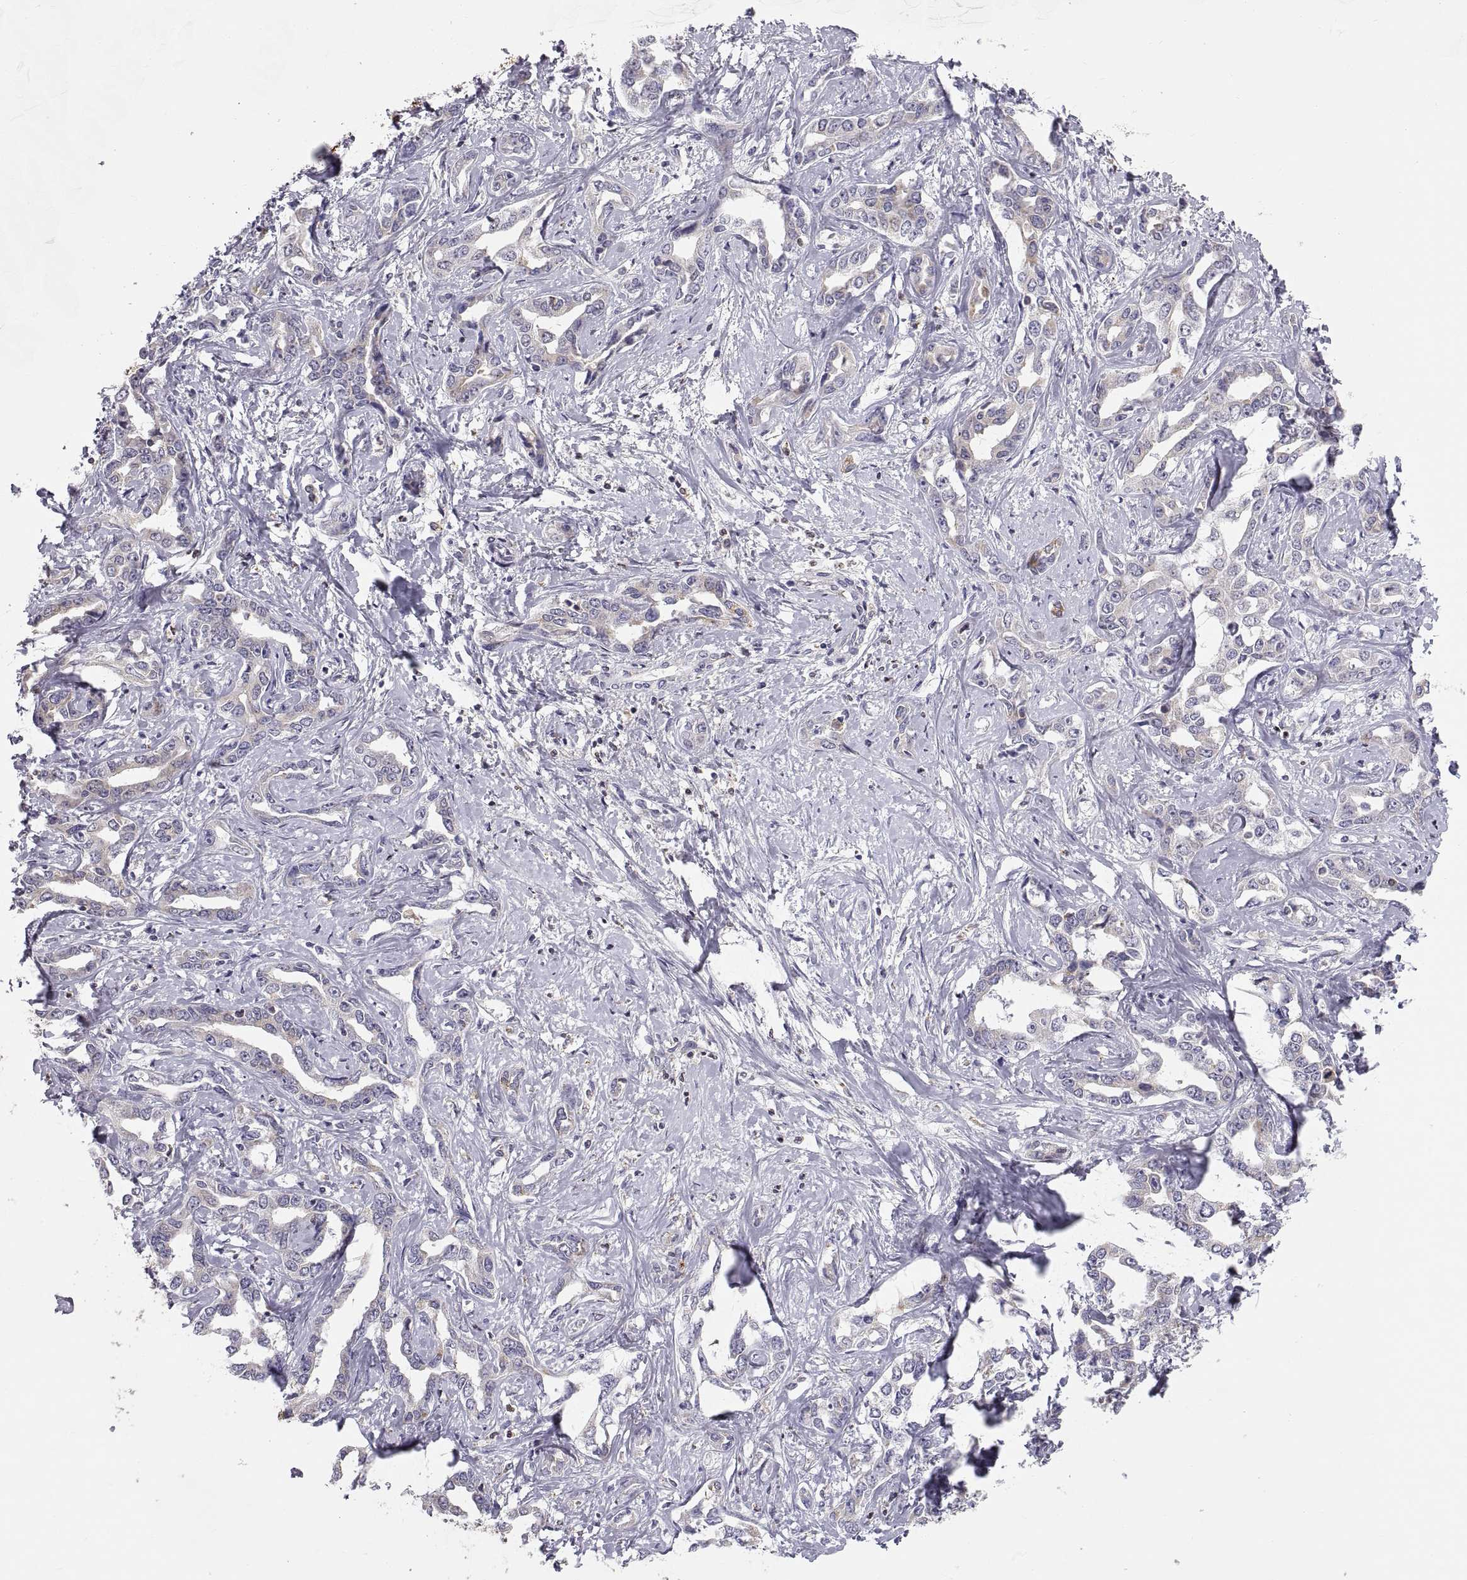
{"staining": {"intensity": "negative", "quantity": "none", "location": "none"}, "tissue": "liver cancer", "cell_type": "Tumor cells", "image_type": "cancer", "snomed": [{"axis": "morphology", "description": "Cholangiocarcinoma"}, {"axis": "topography", "description": "Liver"}], "caption": "Immunohistochemical staining of cholangiocarcinoma (liver) reveals no significant positivity in tumor cells. (Stains: DAB IHC with hematoxylin counter stain, Microscopy: brightfield microscopy at high magnification).", "gene": "ERO1A", "patient": {"sex": "male", "age": 59}}